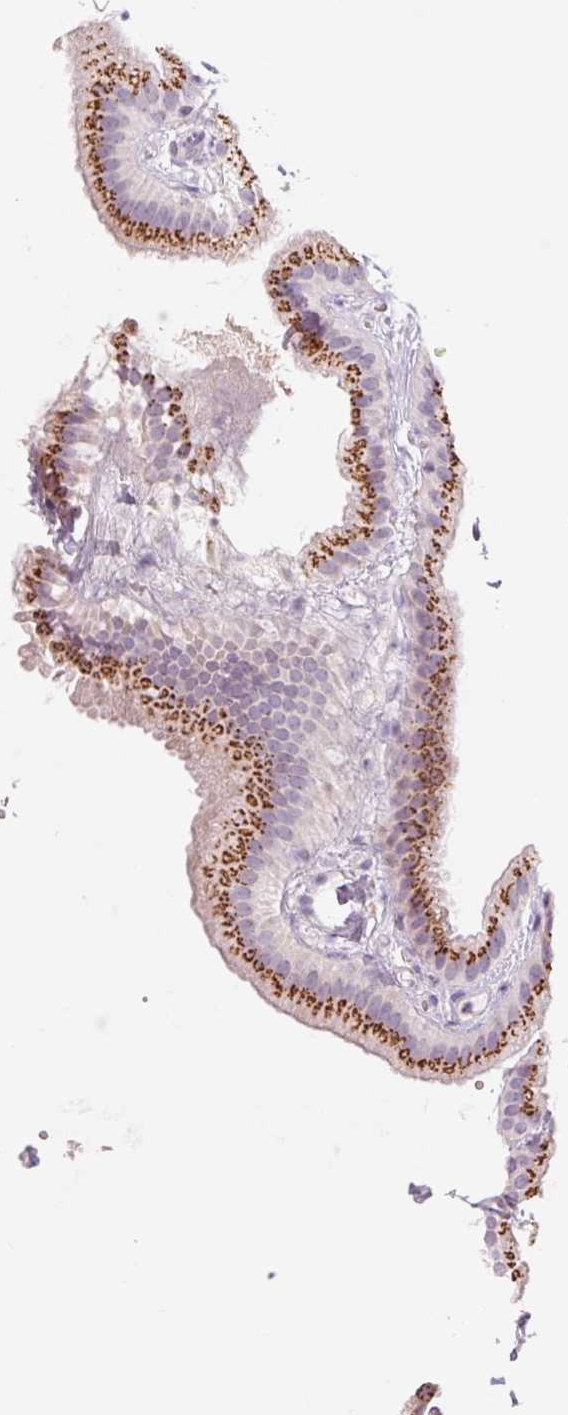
{"staining": {"intensity": "strong", "quantity": ">75%", "location": "cytoplasmic/membranous"}, "tissue": "gallbladder", "cell_type": "Glandular cells", "image_type": "normal", "snomed": [{"axis": "morphology", "description": "Normal tissue, NOS"}, {"axis": "topography", "description": "Gallbladder"}], "caption": "The micrograph shows immunohistochemical staining of normal gallbladder. There is strong cytoplasmic/membranous positivity is seen in about >75% of glandular cells.", "gene": "GALNT7", "patient": {"sex": "female", "age": 63}}